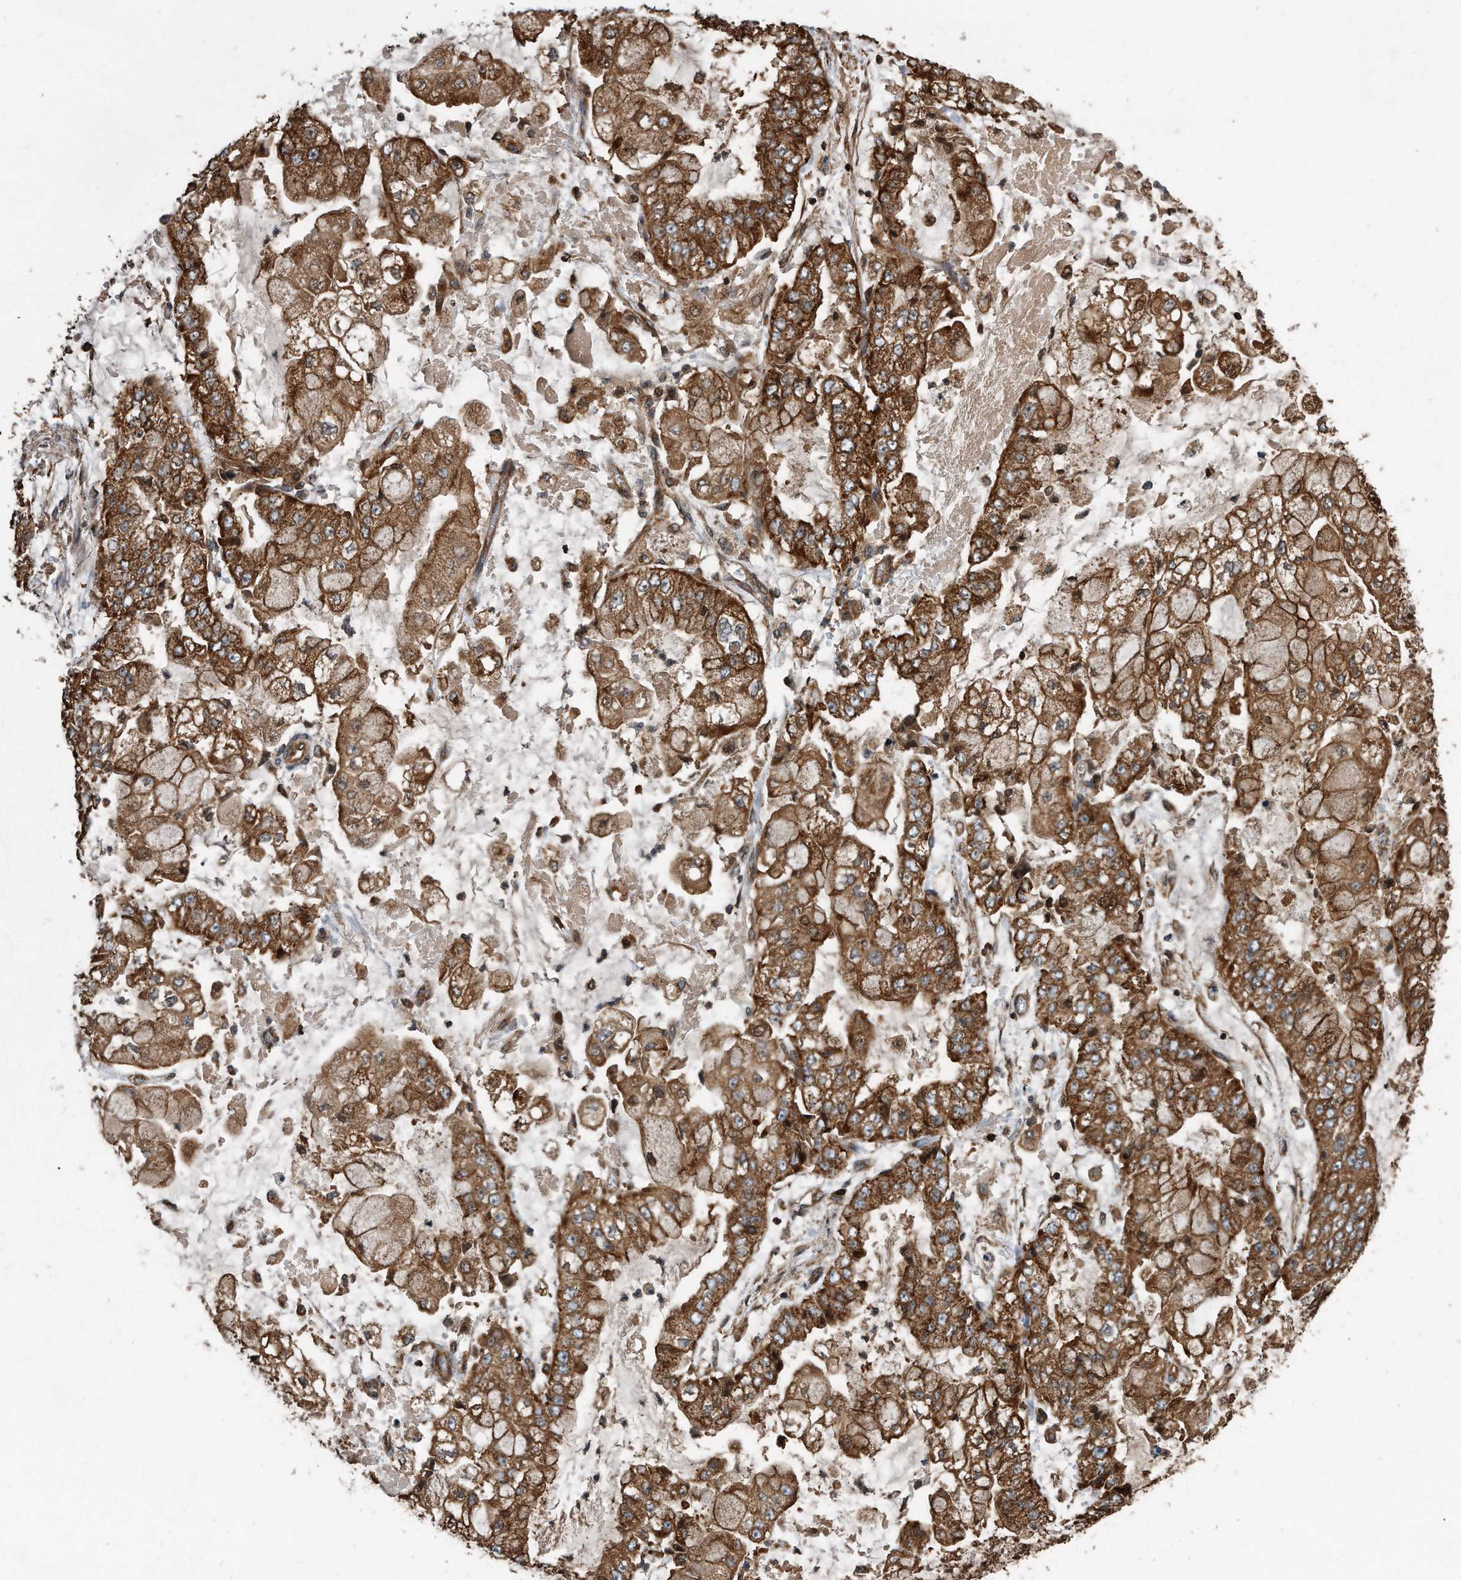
{"staining": {"intensity": "strong", "quantity": ">75%", "location": "cytoplasmic/membranous"}, "tissue": "stomach cancer", "cell_type": "Tumor cells", "image_type": "cancer", "snomed": [{"axis": "morphology", "description": "Adenocarcinoma, NOS"}, {"axis": "topography", "description": "Stomach"}], "caption": "The image reveals a brown stain indicating the presence of a protein in the cytoplasmic/membranous of tumor cells in stomach cancer.", "gene": "FAM136A", "patient": {"sex": "male", "age": 76}}